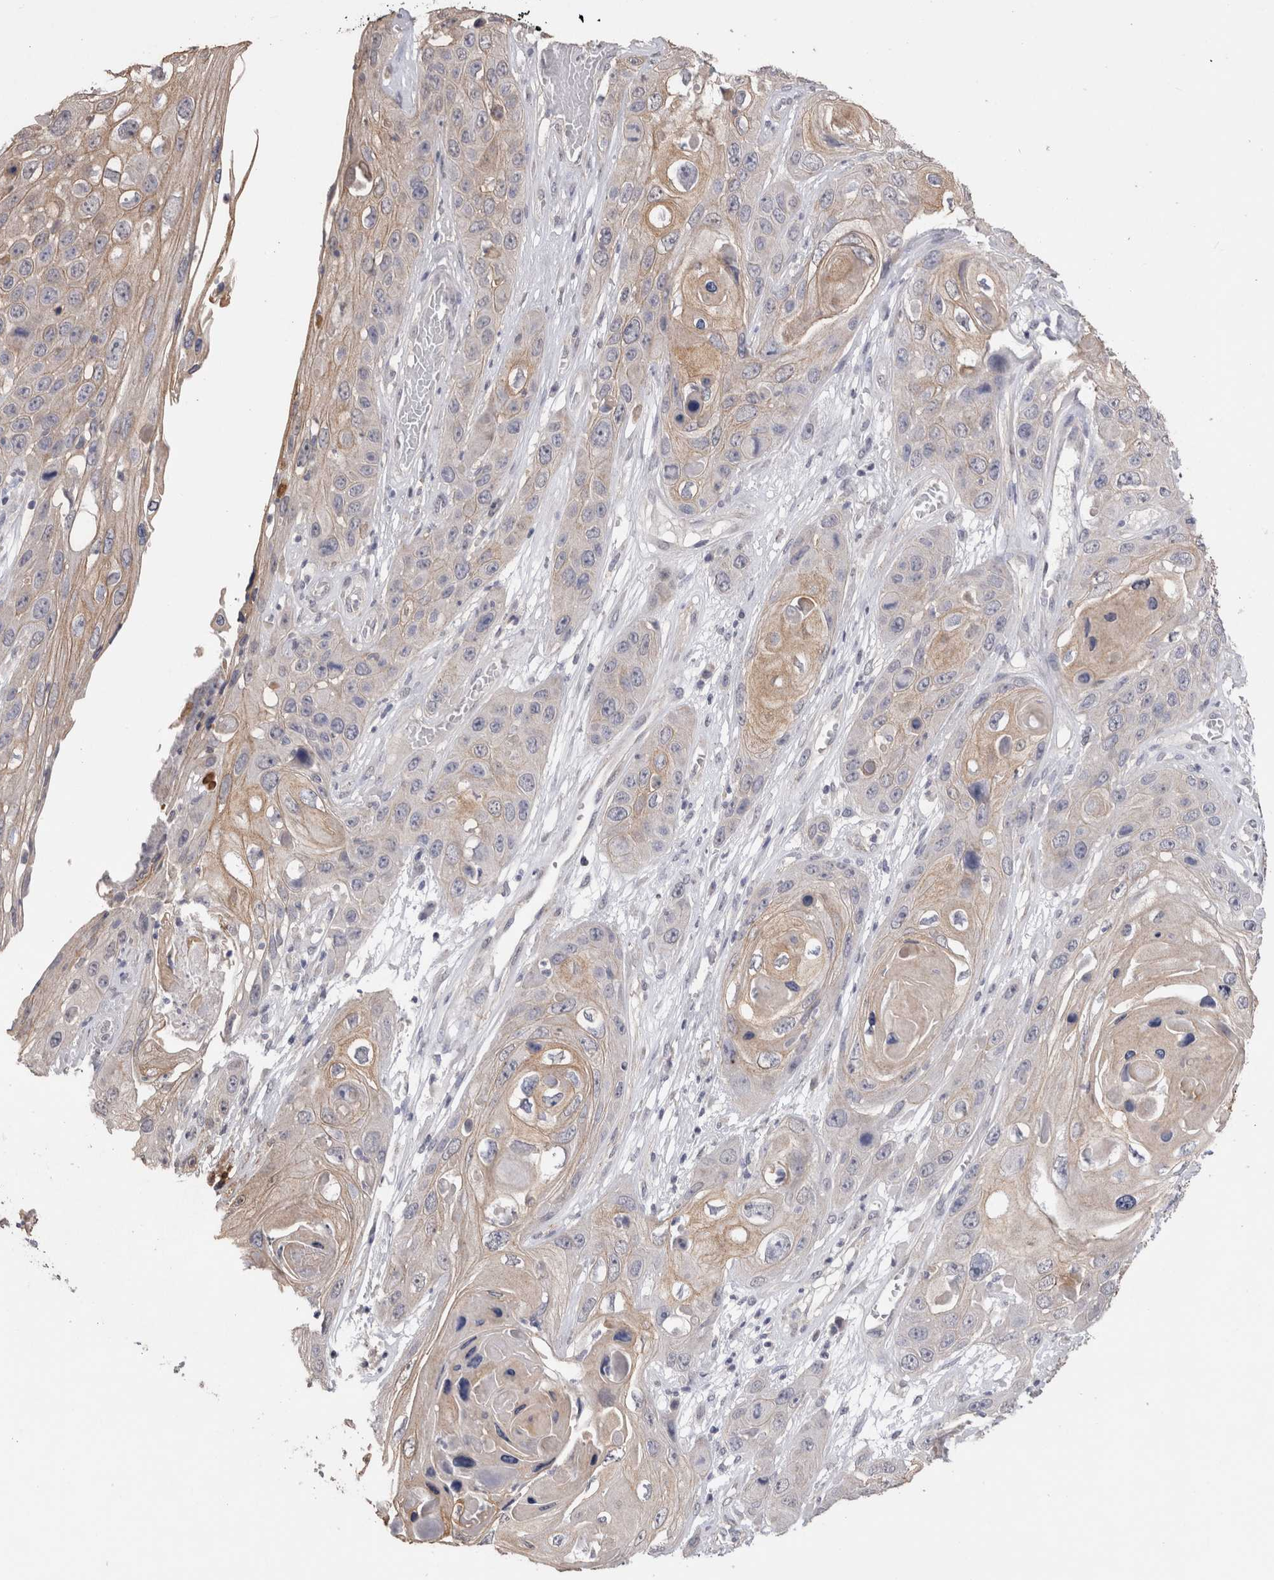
{"staining": {"intensity": "weak", "quantity": "<25%", "location": "cytoplasmic/membranous"}, "tissue": "skin cancer", "cell_type": "Tumor cells", "image_type": "cancer", "snomed": [{"axis": "morphology", "description": "Squamous cell carcinoma, NOS"}, {"axis": "topography", "description": "Skin"}], "caption": "Tumor cells are negative for protein expression in human squamous cell carcinoma (skin).", "gene": "CDH6", "patient": {"sex": "male", "age": 55}}